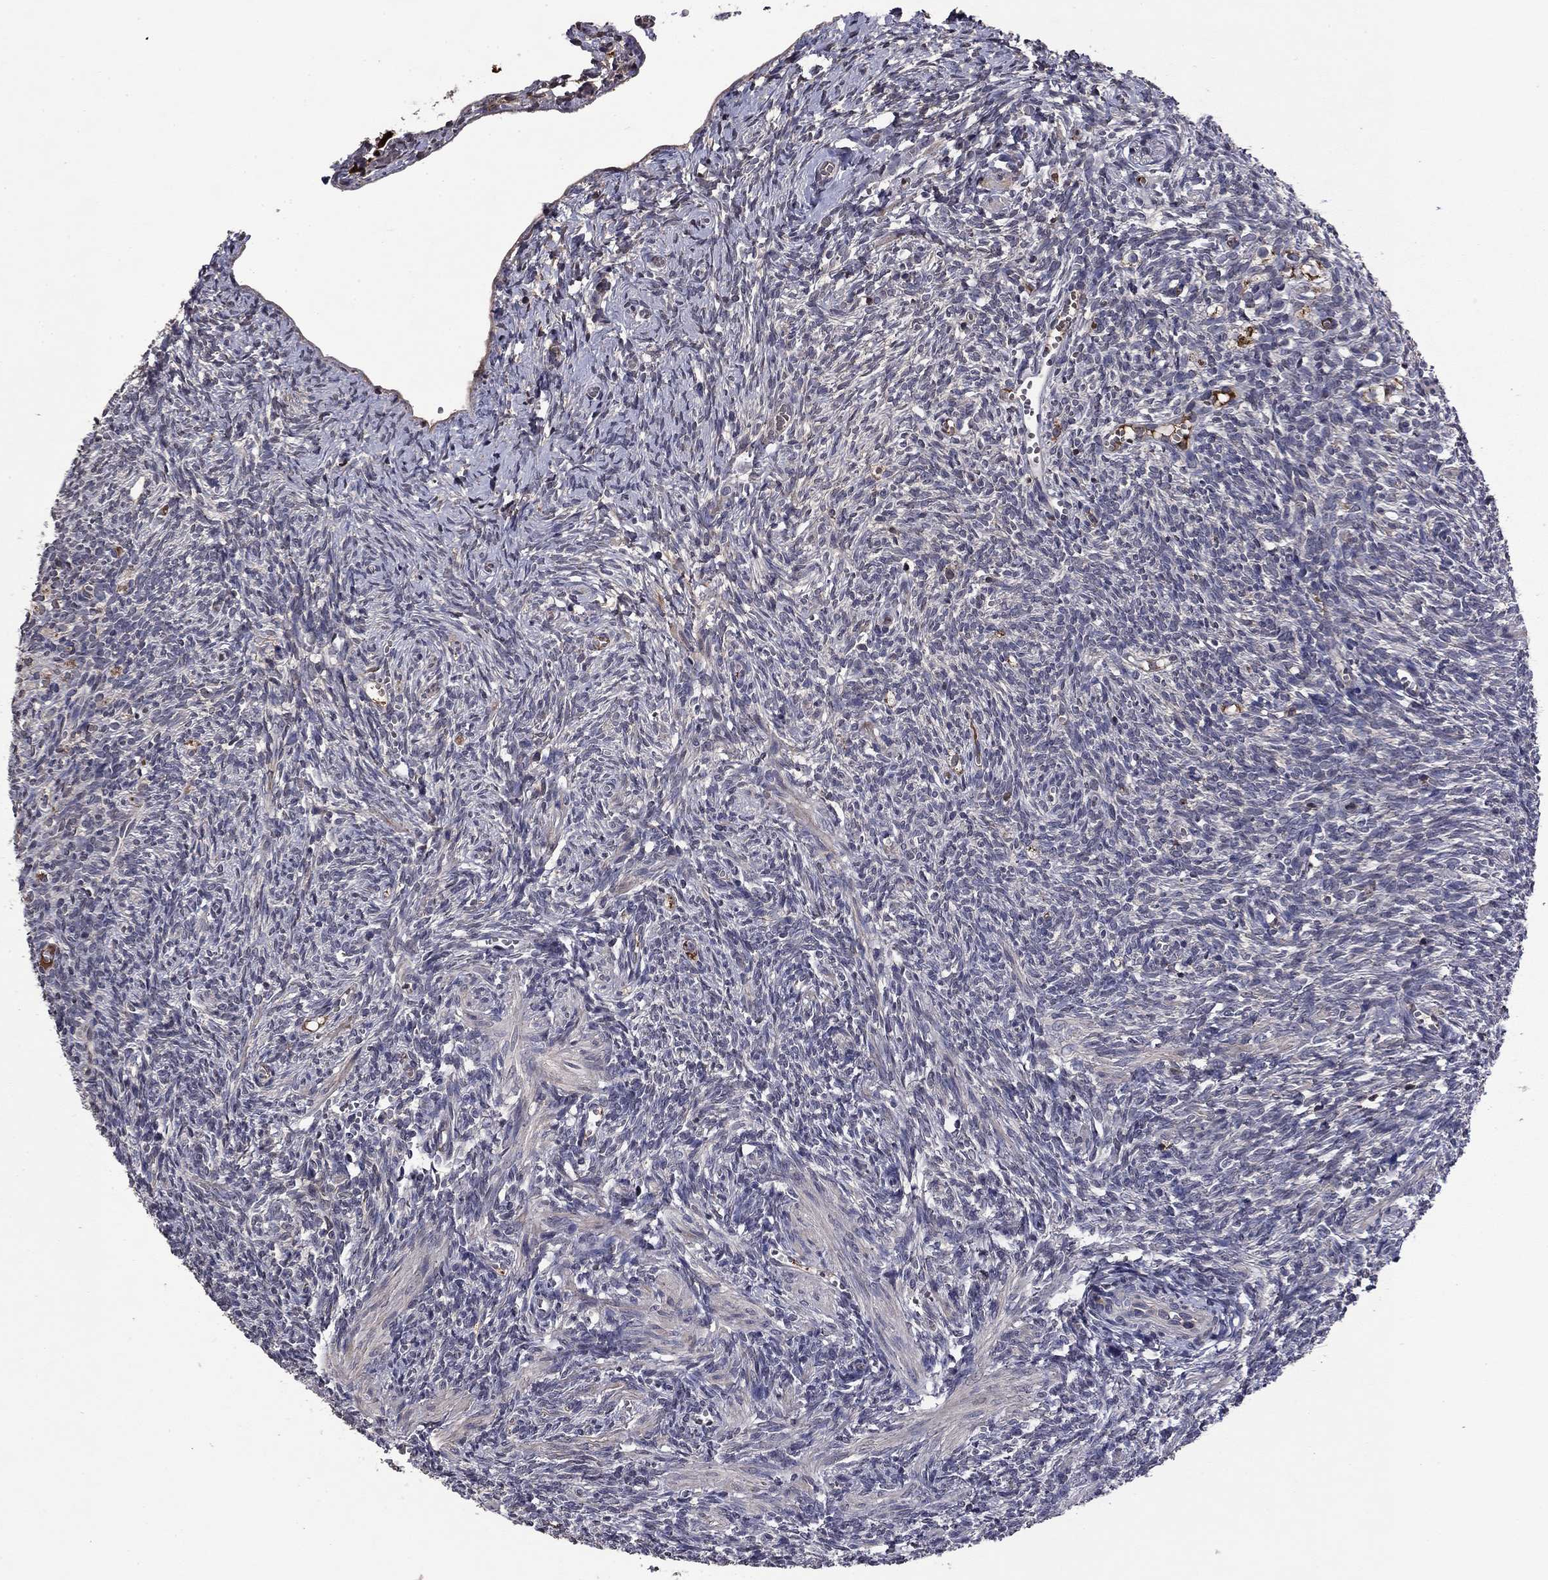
{"staining": {"intensity": "weak", "quantity": ">75%", "location": "cytoplasmic/membranous"}, "tissue": "ovary", "cell_type": "Follicle cells", "image_type": "normal", "snomed": [{"axis": "morphology", "description": "Normal tissue, NOS"}, {"axis": "topography", "description": "Ovary"}], "caption": "Follicle cells exhibit low levels of weak cytoplasmic/membranous staining in about >75% of cells in benign ovary.", "gene": "PROS1", "patient": {"sex": "female", "age": 43}}